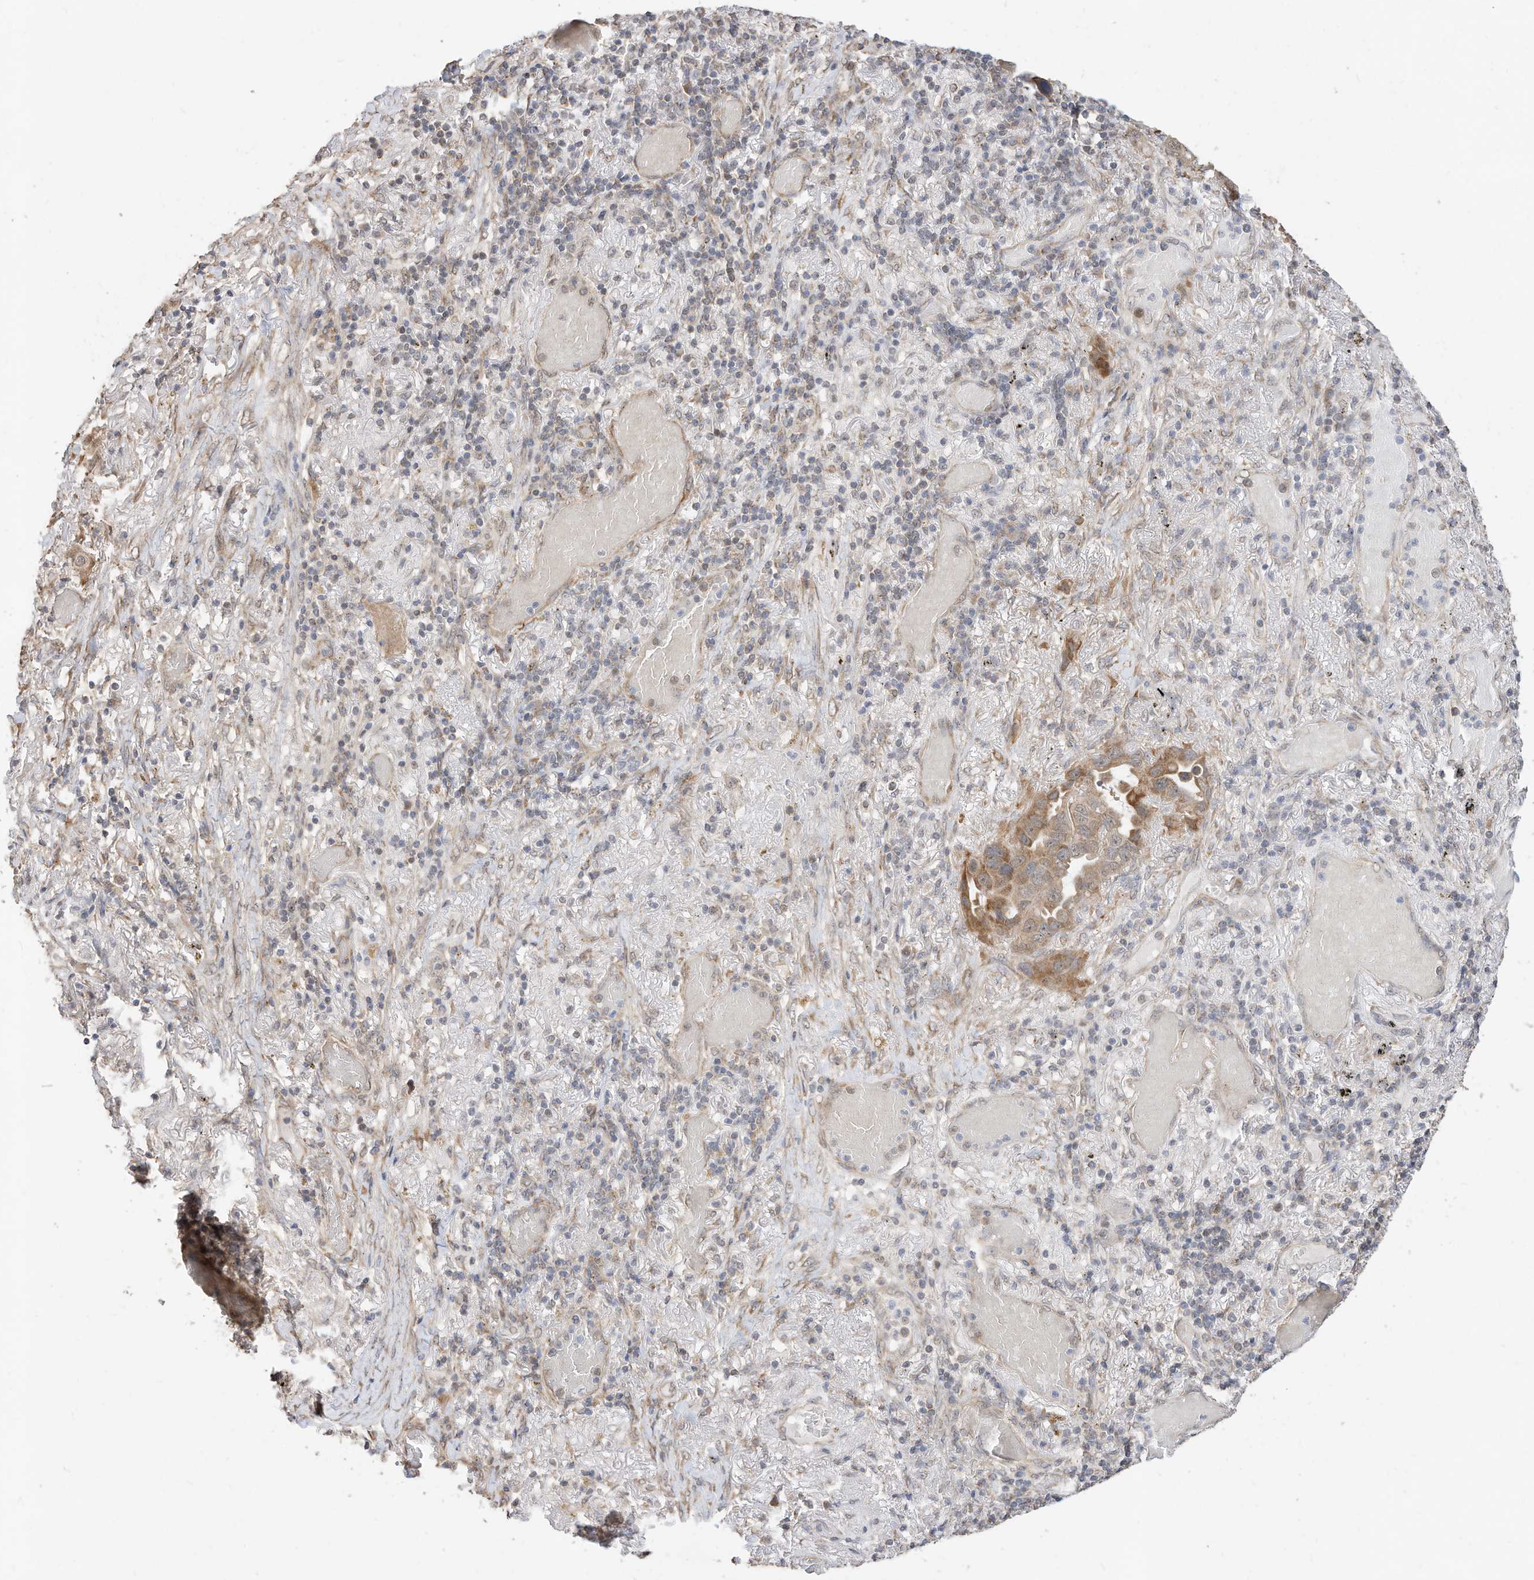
{"staining": {"intensity": "moderate", "quantity": "<25%", "location": "cytoplasmic/membranous"}, "tissue": "lung cancer", "cell_type": "Tumor cells", "image_type": "cancer", "snomed": [{"axis": "morphology", "description": "Adenocarcinoma, NOS"}, {"axis": "topography", "description": "Lung"}], "caption": "Brown immunohistochemical staining in adenocarcinoma (lung) exhibits moderate cytoplasmic/membranous staining in about <25% of tumor cells.", "gene": "CAGE1", "patient": {"sex": "male", "age": 64}}